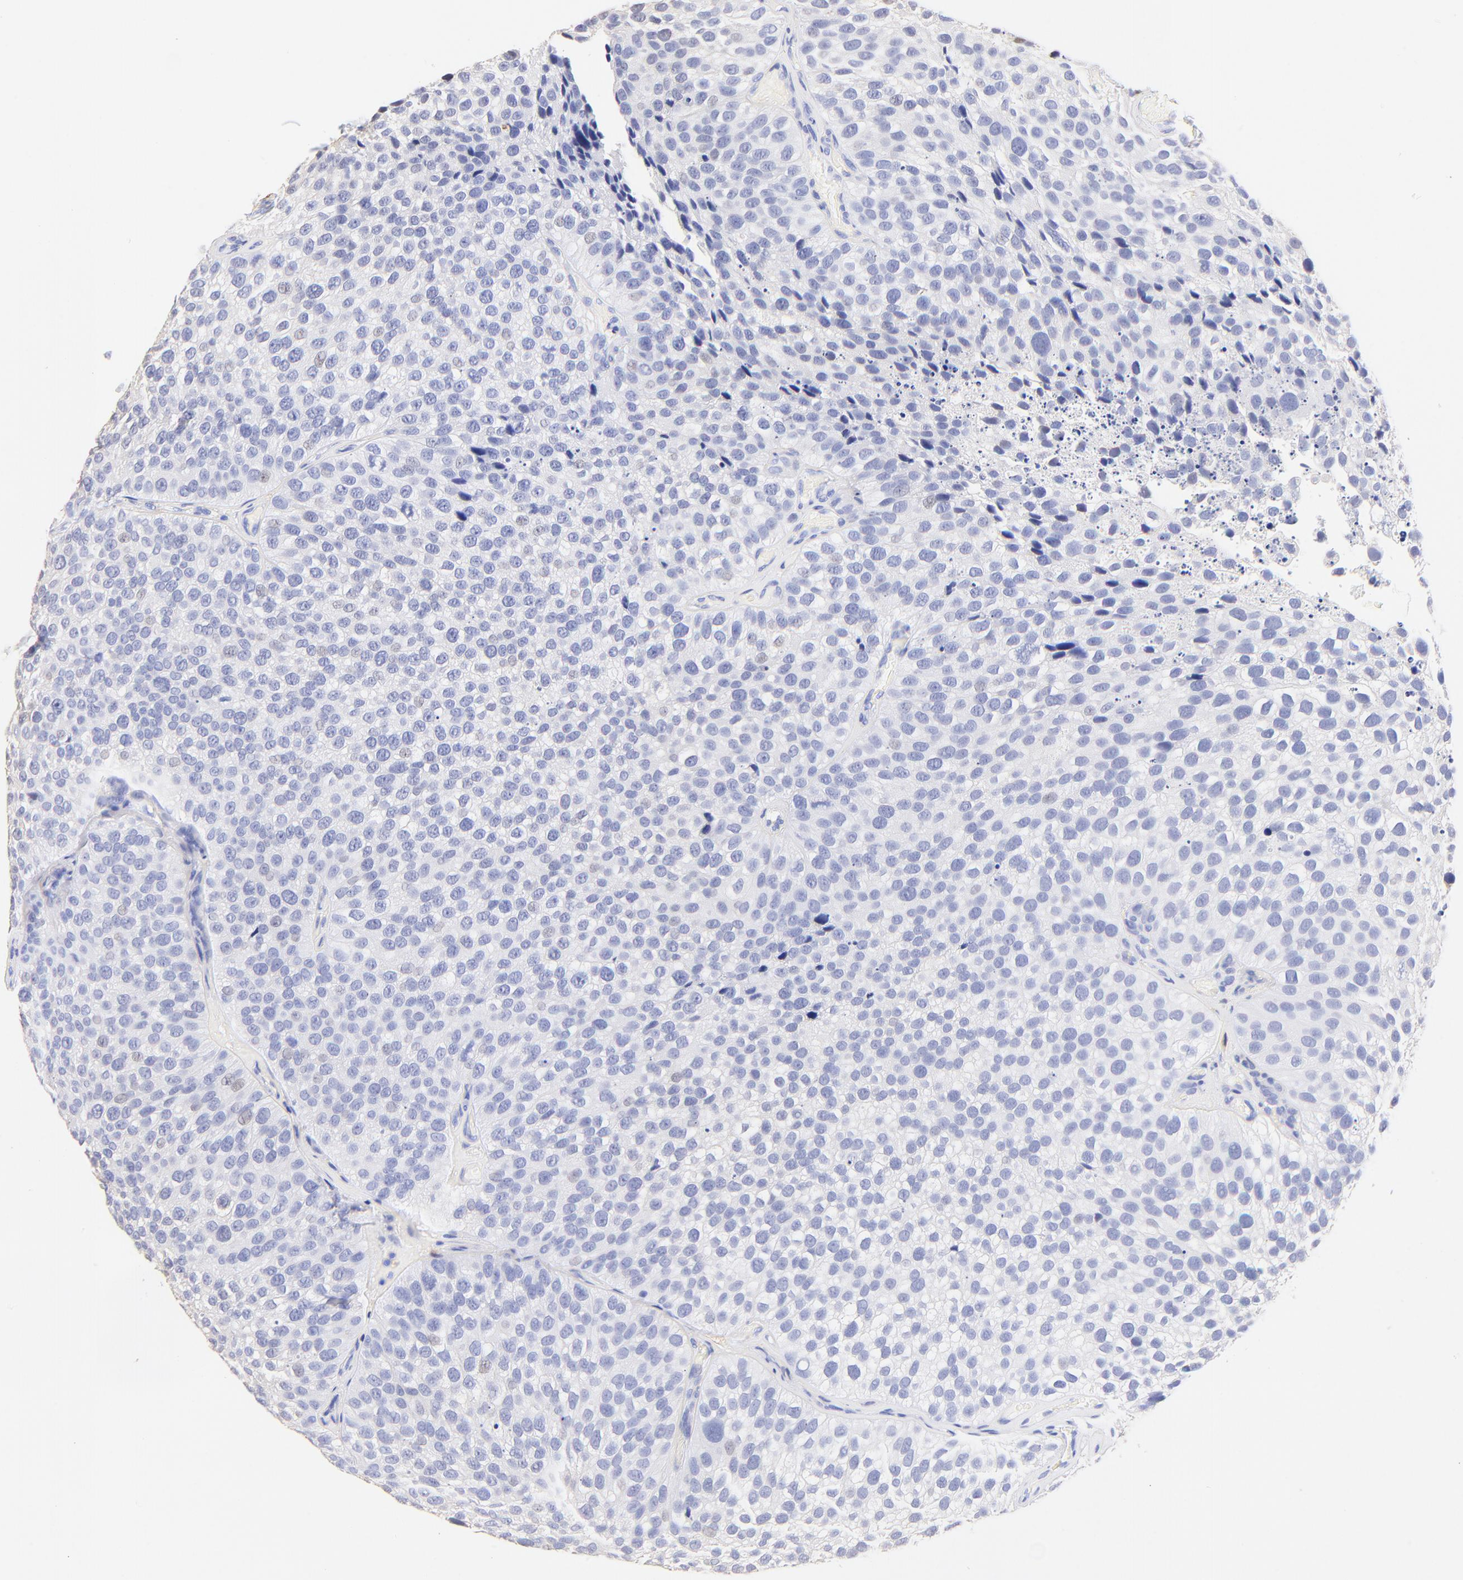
{"staining": {"intensity": "negative", "quantity": "none", "location": "none"}, "tissue": "urothelial cancer", "cell_type": "Tumor cells", "image_type": "cancer", "snomed": [{"axis": "morphology", "description": "Urothelial carcinoma, High grade"}, {"axis": "topography", "description": "Urinary bladder"}], "caption": "Micrograph shows no protein expression in tumor cells of urothelial carcinoma (high-grade) tissue.", "gene": "ALDH1A1", "patient": {"sex": "male", "age": 72}}